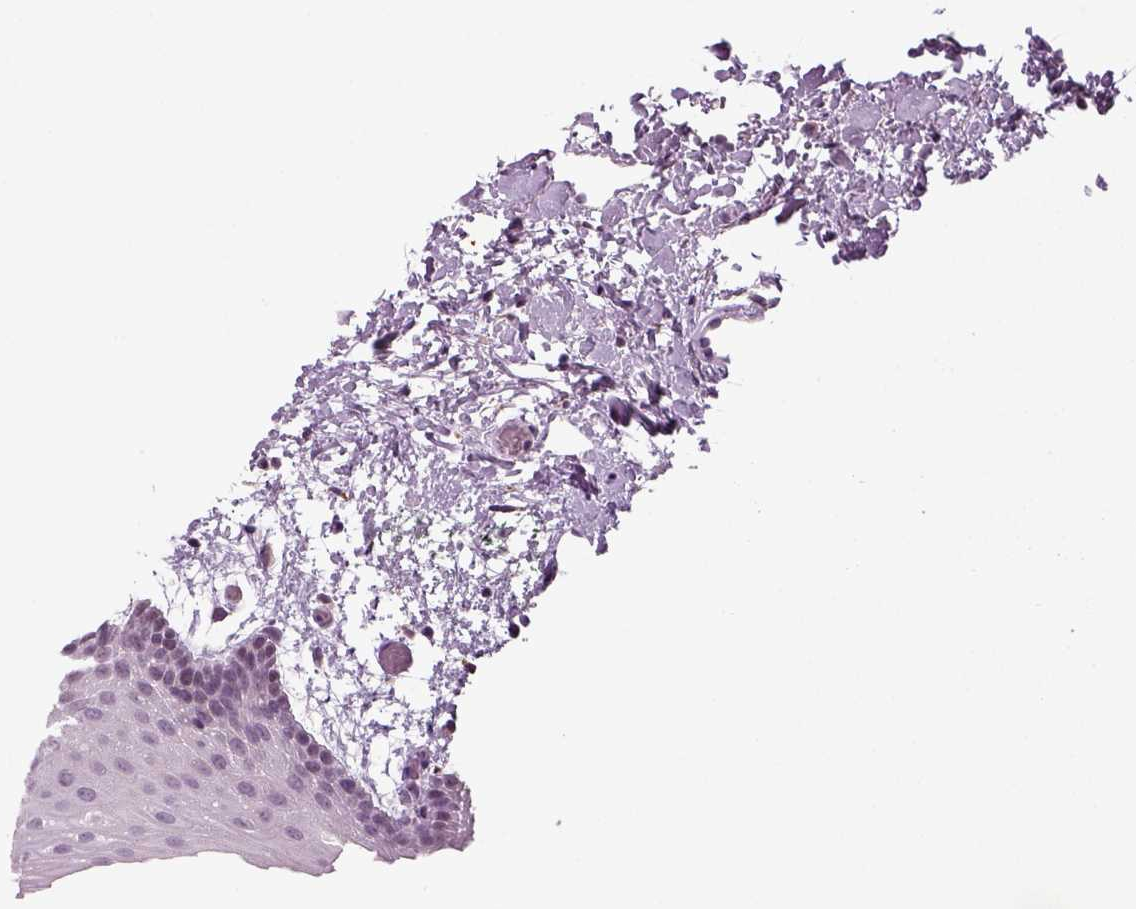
{"staining": {"intensity": "negative", "quantity": "none", "location": "none"}, "tissue": "oral mucosa", "cell_type": "Squamous epithelial cells", "image_type": "normal", "snomed": [{"axis": "morphology", "description": "Normal tissue, NOS"}, {"axis": "topography", "description": "Oral tissue"}, {"axis": "topography", "description": "Head-Neck"}], "caption": "Immunohistochemistry (IHC) micrograph of benign oral mucosa: oral mucosa stained with DAB (3,3'-diaminobenzidine) reveals no significant protein staining in squamous epithelial cells.", "gene": "SYNGAP1", "patient": {"sex": "male", "age": 65}}